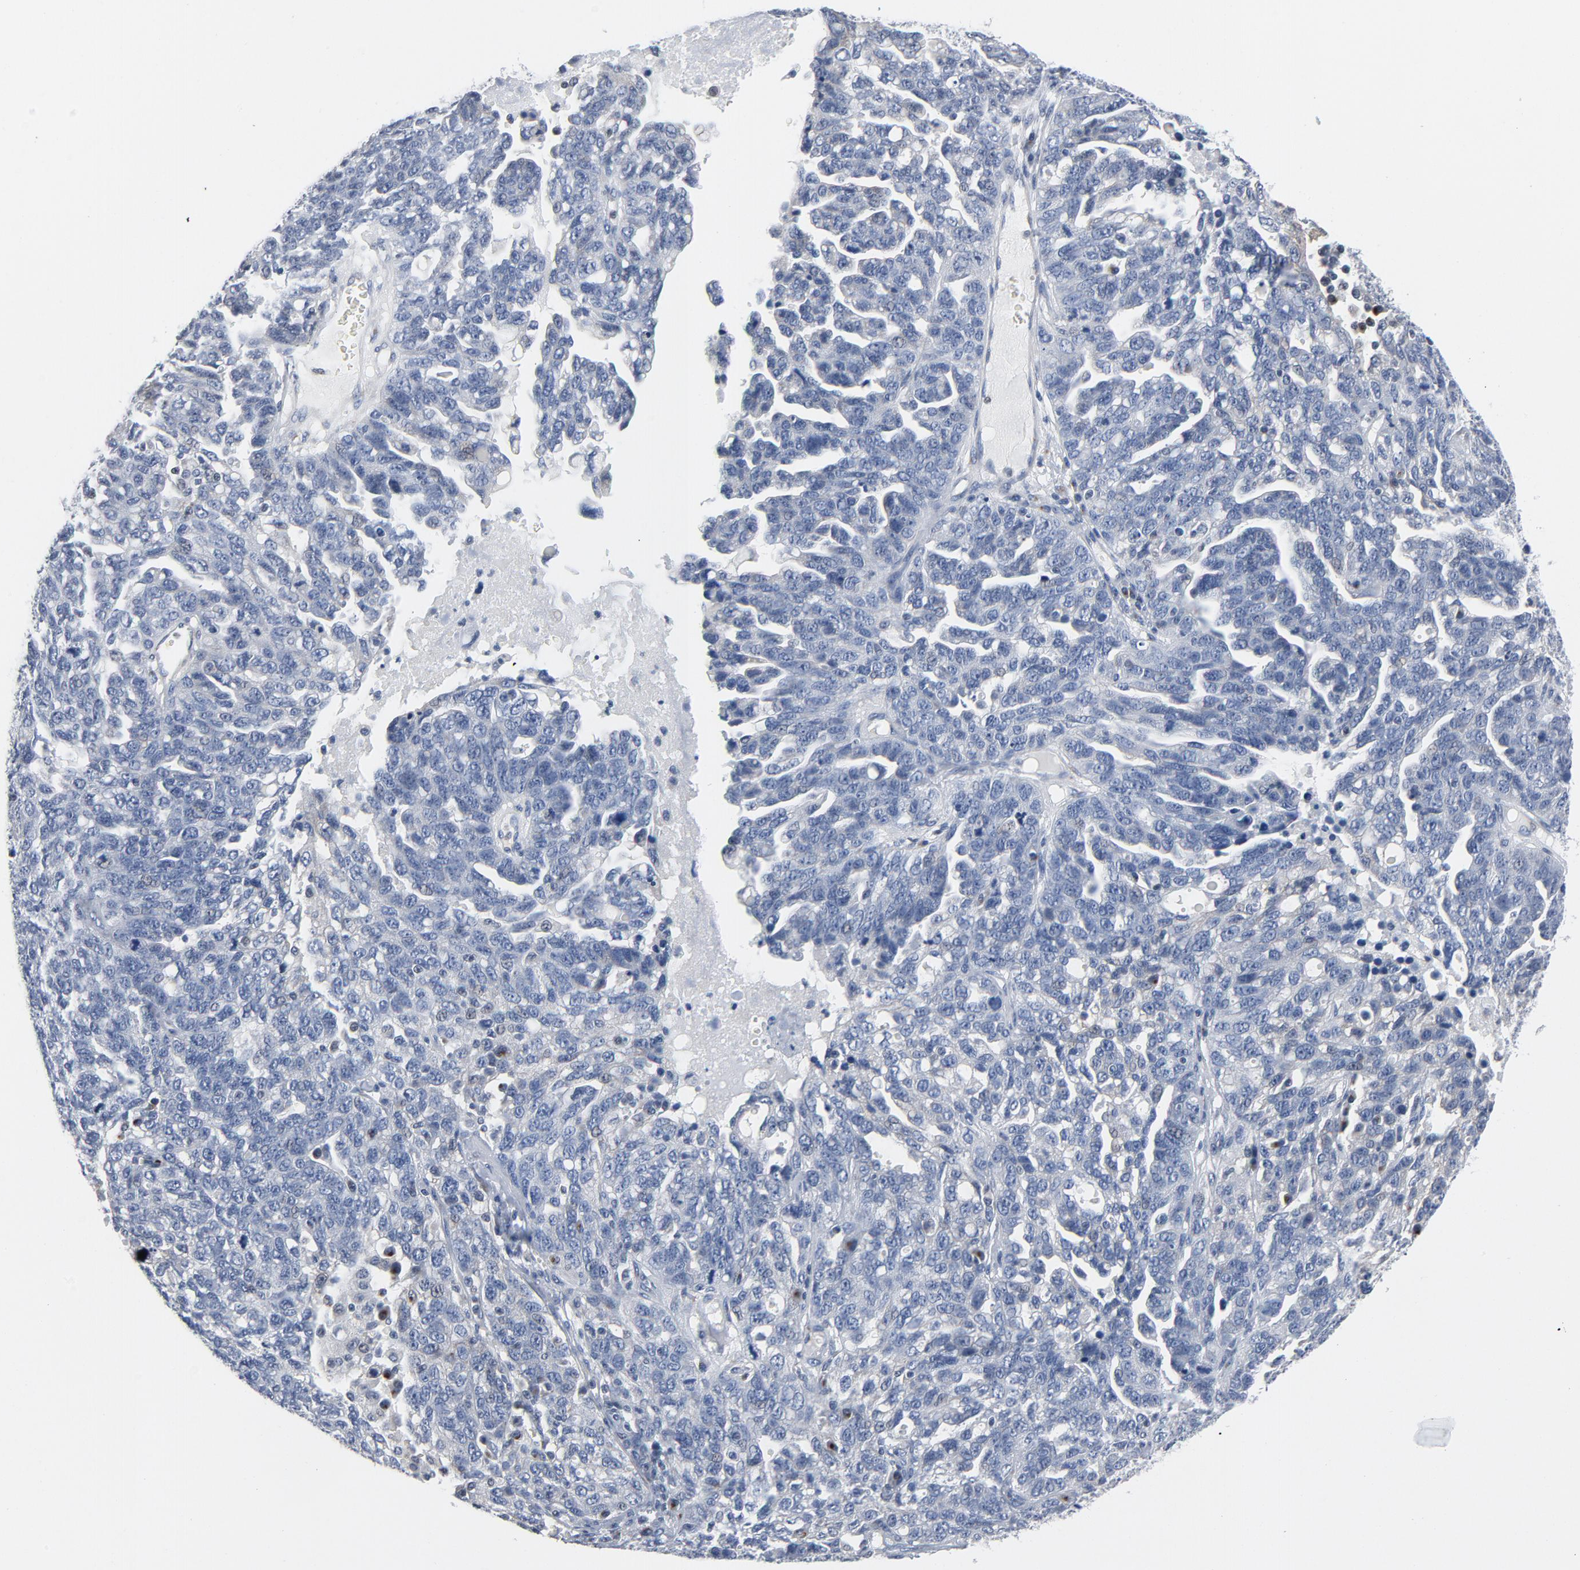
{"staining": {"intensity": "negative", "quantity": "none", "location": "none"}, "tissue": "ovarian cancer", "cell_type": "Tumor cells", "image_type": "cancer", "snomed": [{"axis": "morphology", "description": "Cystadenocarcinoma, serous, NOS"}, {"axis": "topography", "description": "Ovary"}], "caption": "An immunohistochemistry (IHC) image of ovarian cancer is shown. There is no staining in tumor cells of ovarian cancer. (DAB immunohistochemistry (IHC), high magnification).", "gene": "YIPF6", "patient": {"sex": "female", "age": 71}}